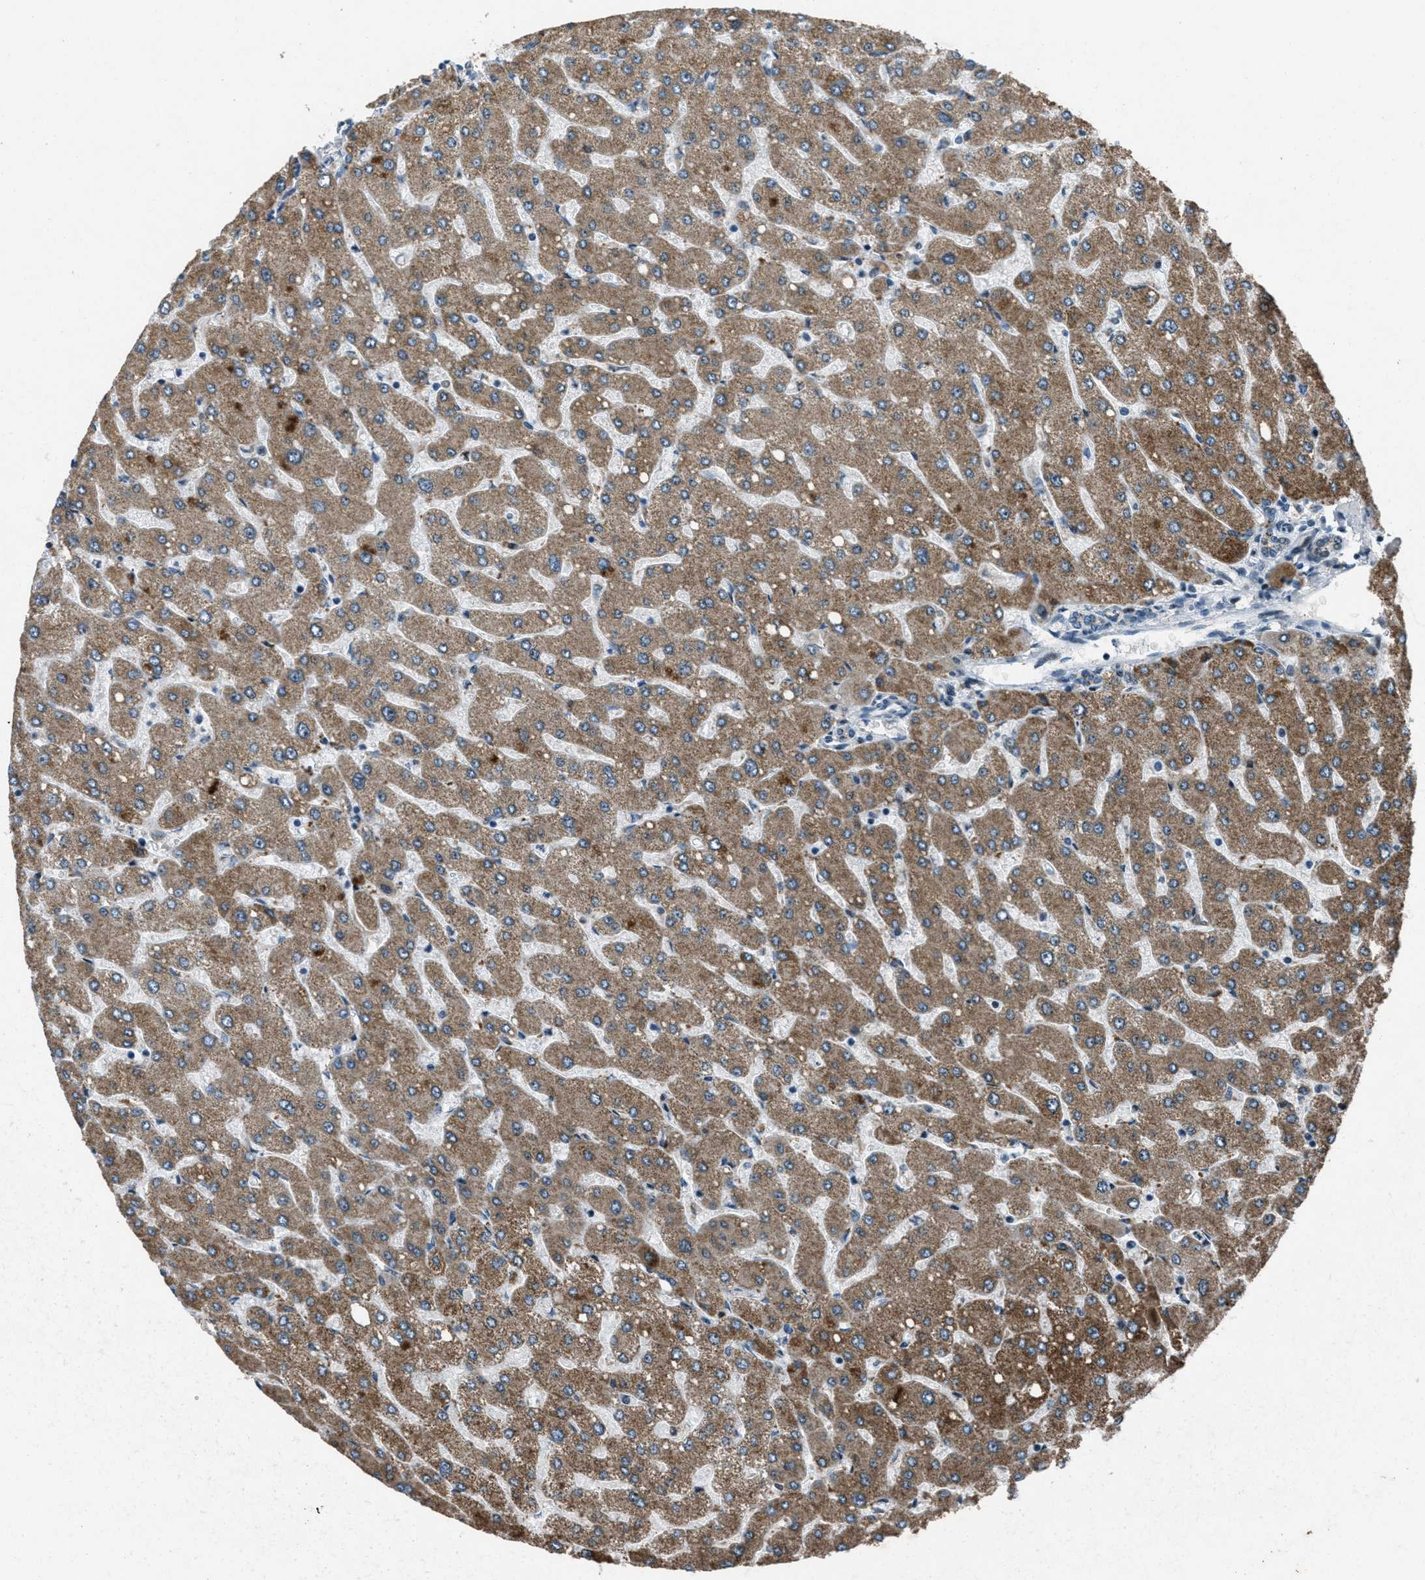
{"staining": {"intensity": "negative", "quantity": "none", "location": "none"}, "tissue": "liver", "cell_type": "Cholangiocytes", "image_type": "normal", "snomed": [{"axis": "morphology", "description": "Normal tissue, NOS"}, {"axis": "topography", "description": "Liver"}], "caption": "Protein analysis of unremarkable liver demonstrates no significant expression in cholangiocytes.", "gene": "GPC6", "patient": {"sex": "male", "age": 55}}